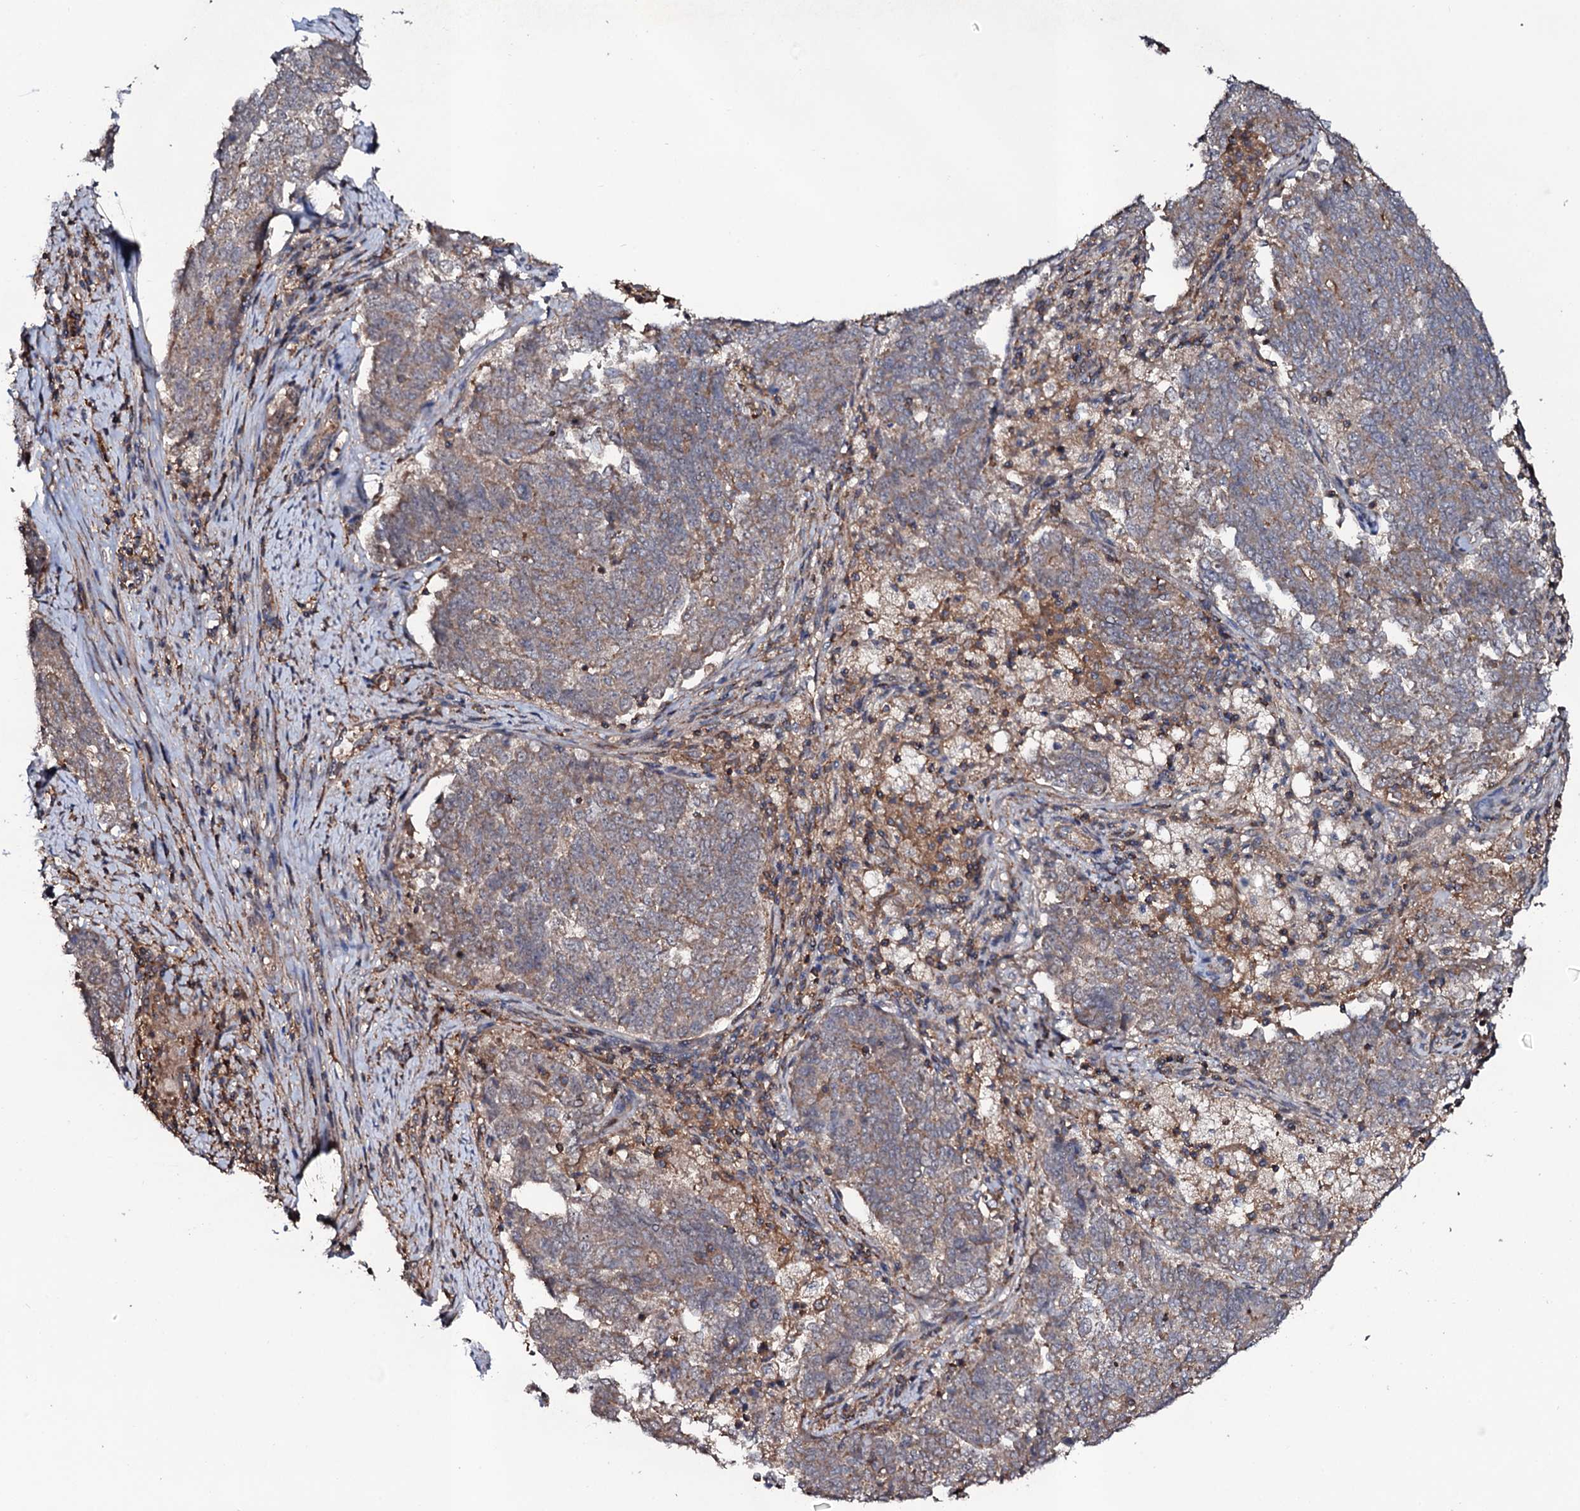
{"staining": {"intensity": "moderate", "quantity": ">75%", "location": "cytoplasmic/membranous"}, "tissue": "endometrial cancer", "cell_type": "Tumor cells", "image_type": "cancer", "snomed": [{"axis": "morphology", "description": "Adenocarcinoma, NOS"}, {"axis": "topography", "description": "Endometrium"}], "caption": "Brown immunohistochemical staining in endometrial adenocarcinoma exhibits moderate cytoplasmic/membranous expression in approximately >75% of tumor cells. (brown staining indicates protein expression, while blue staining denotes nuclei).", "gene": "COG6", "patient": {"sex": "female", "age": 80}}